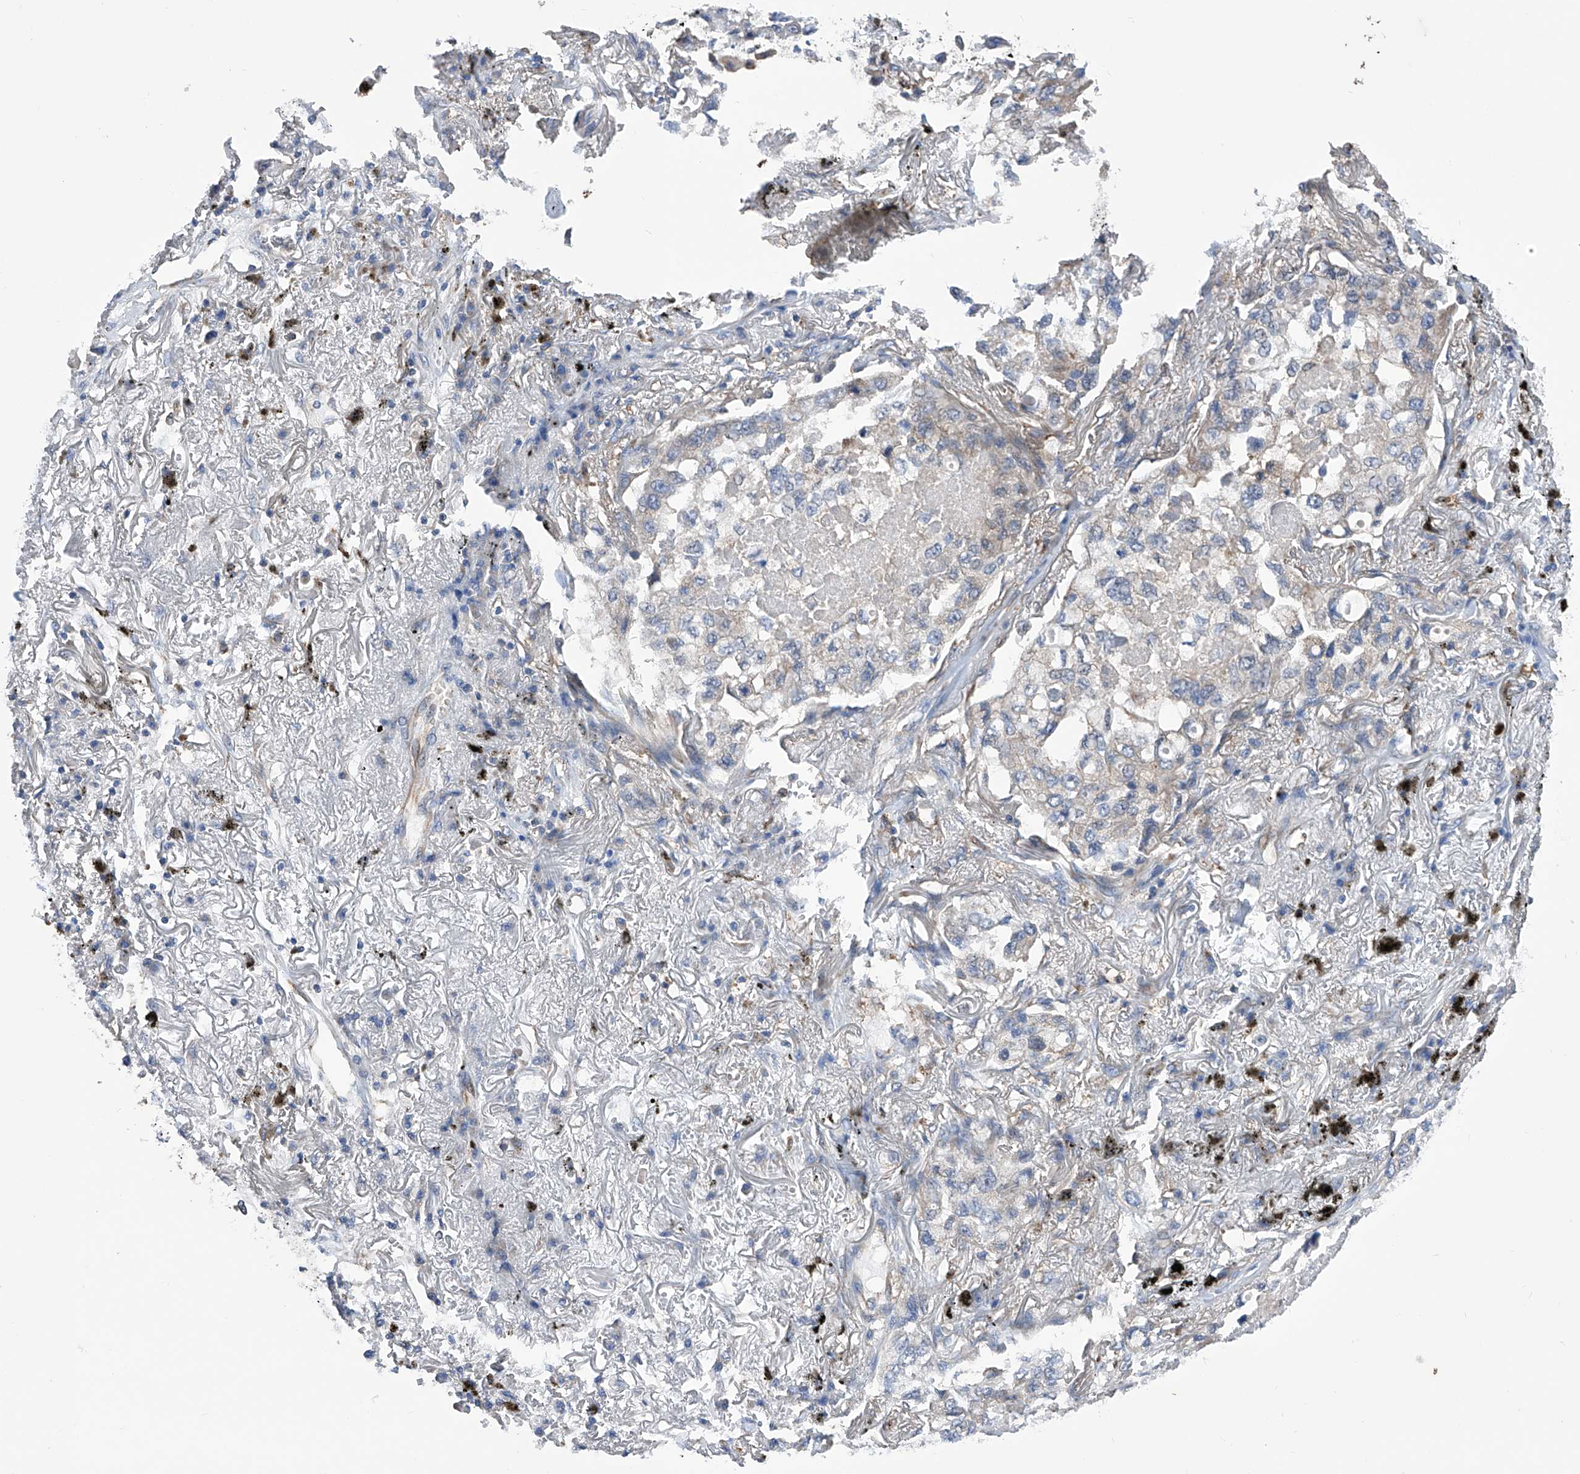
{"staining": {"intensity": "negative", "quantity": "none", "location": "none"}, "tissue": "lung cancer", "cell_type": "Tumor cells", "image_type": "cancer", "snomed": [{"axis": "morphology", "description": "Adenocarcinoma, NOS"}, {"axis": "topography", "description": "Lung"}], "caption": "An immunohistochemistry (IHC) photomicrograph of lung cancer is shown. There is no staining in tumor cells of lung cancer.", "gene": "SPATA20", "patient": {"sex": "male", "age": 65}}